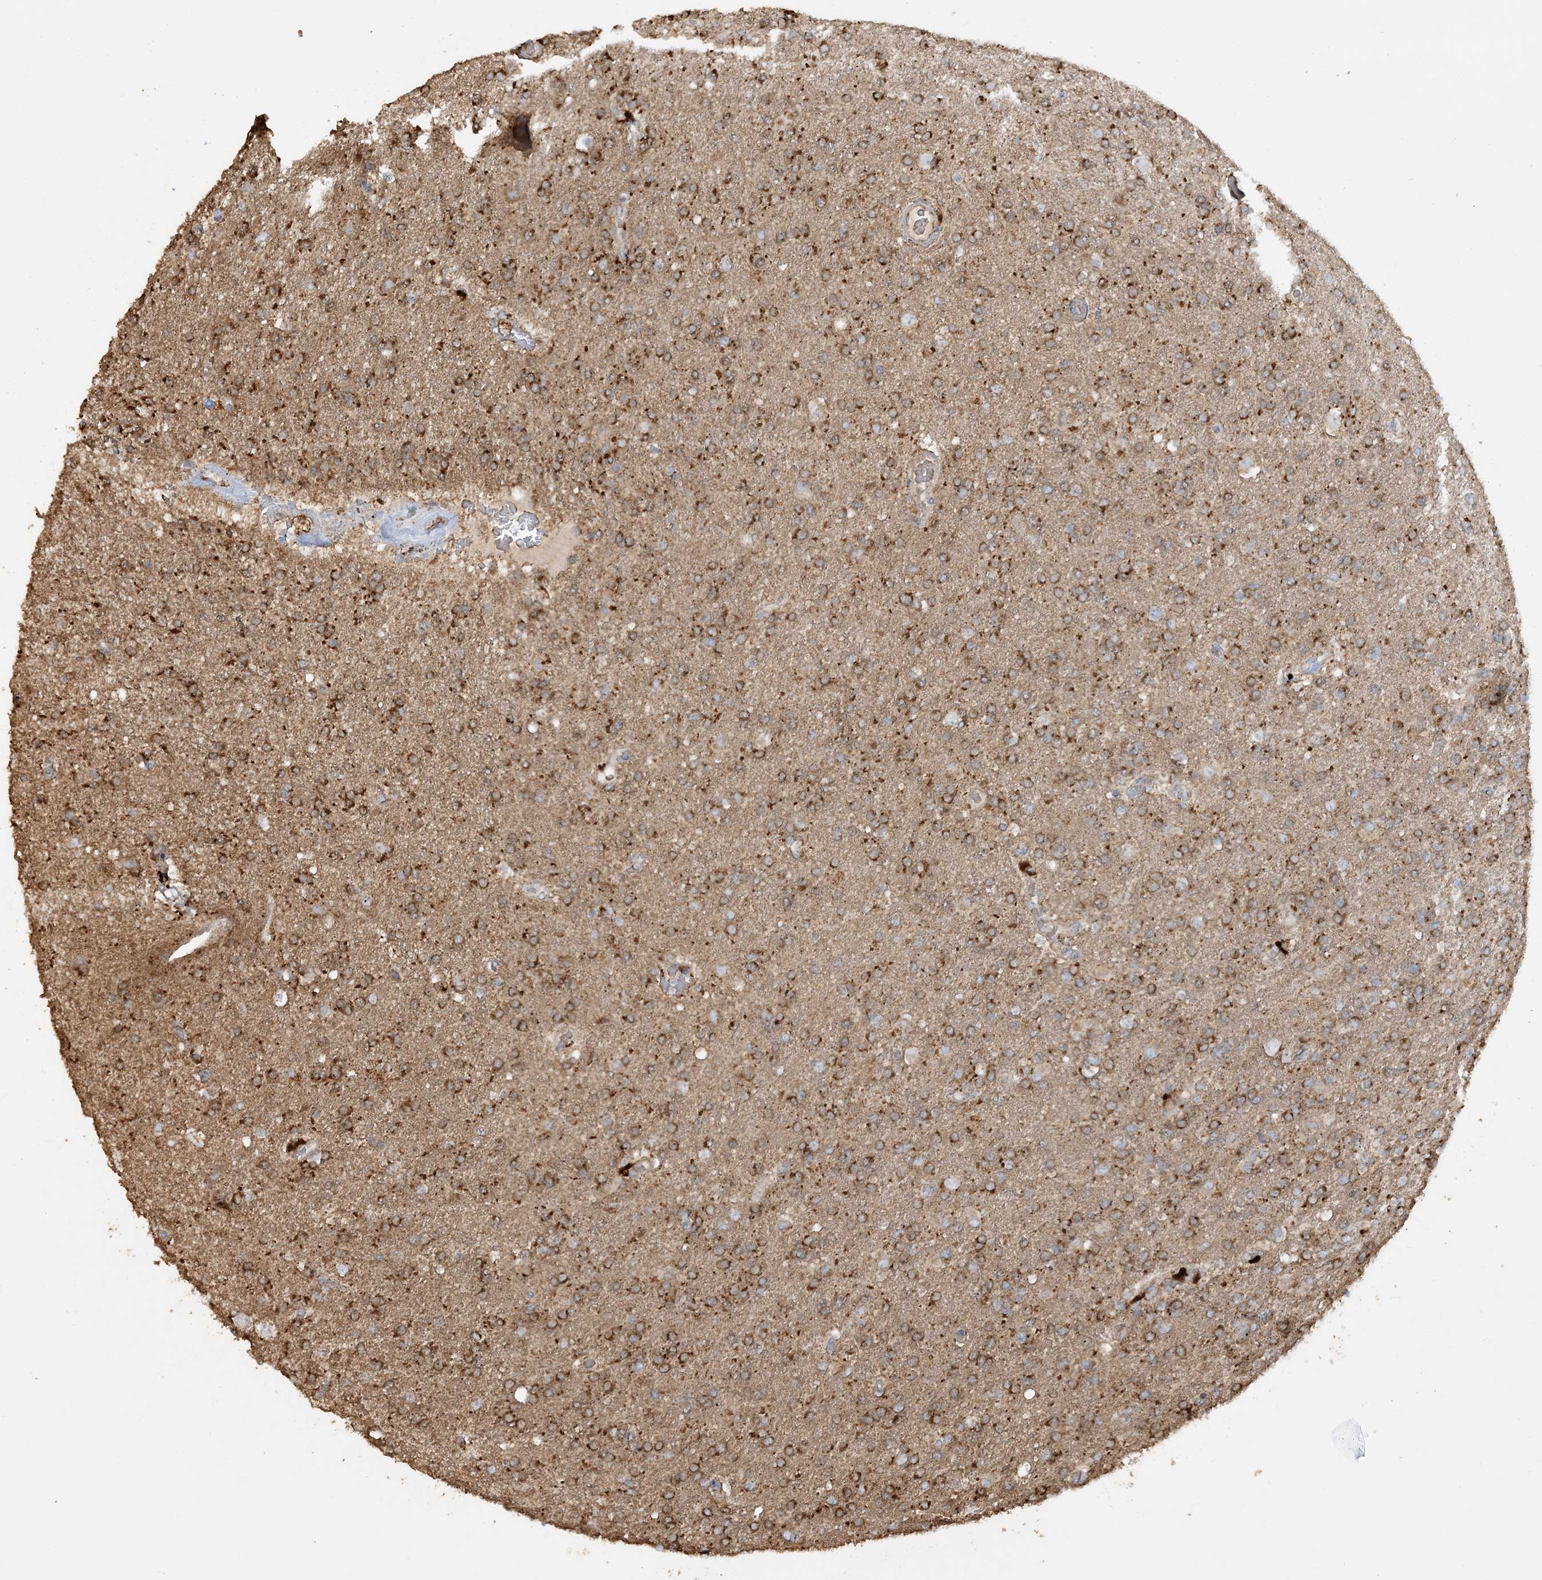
{"staining": {"intensity": "moderate", "quantity": ">75%", "location": "cytoplasmic/membranous"}, "tissue": "glioma", "cell_type": "Tumor cells", "image_type": "cancer", "snomed": [{"axis": "morphology", "description": "Glioma, malignant, High grade"}, {"axis": "topography", "description": "Brain"}], "caption": "Glioma stained with immunohistochemistry (IHC) exhibits moderate cytoplasmic/membranous expression in about >75% of tumor cells. The protein is shown in brown color, while the nuclei are stained blue.", "gene": "AGA", "patient": {"sex": "male", "age": 72}}